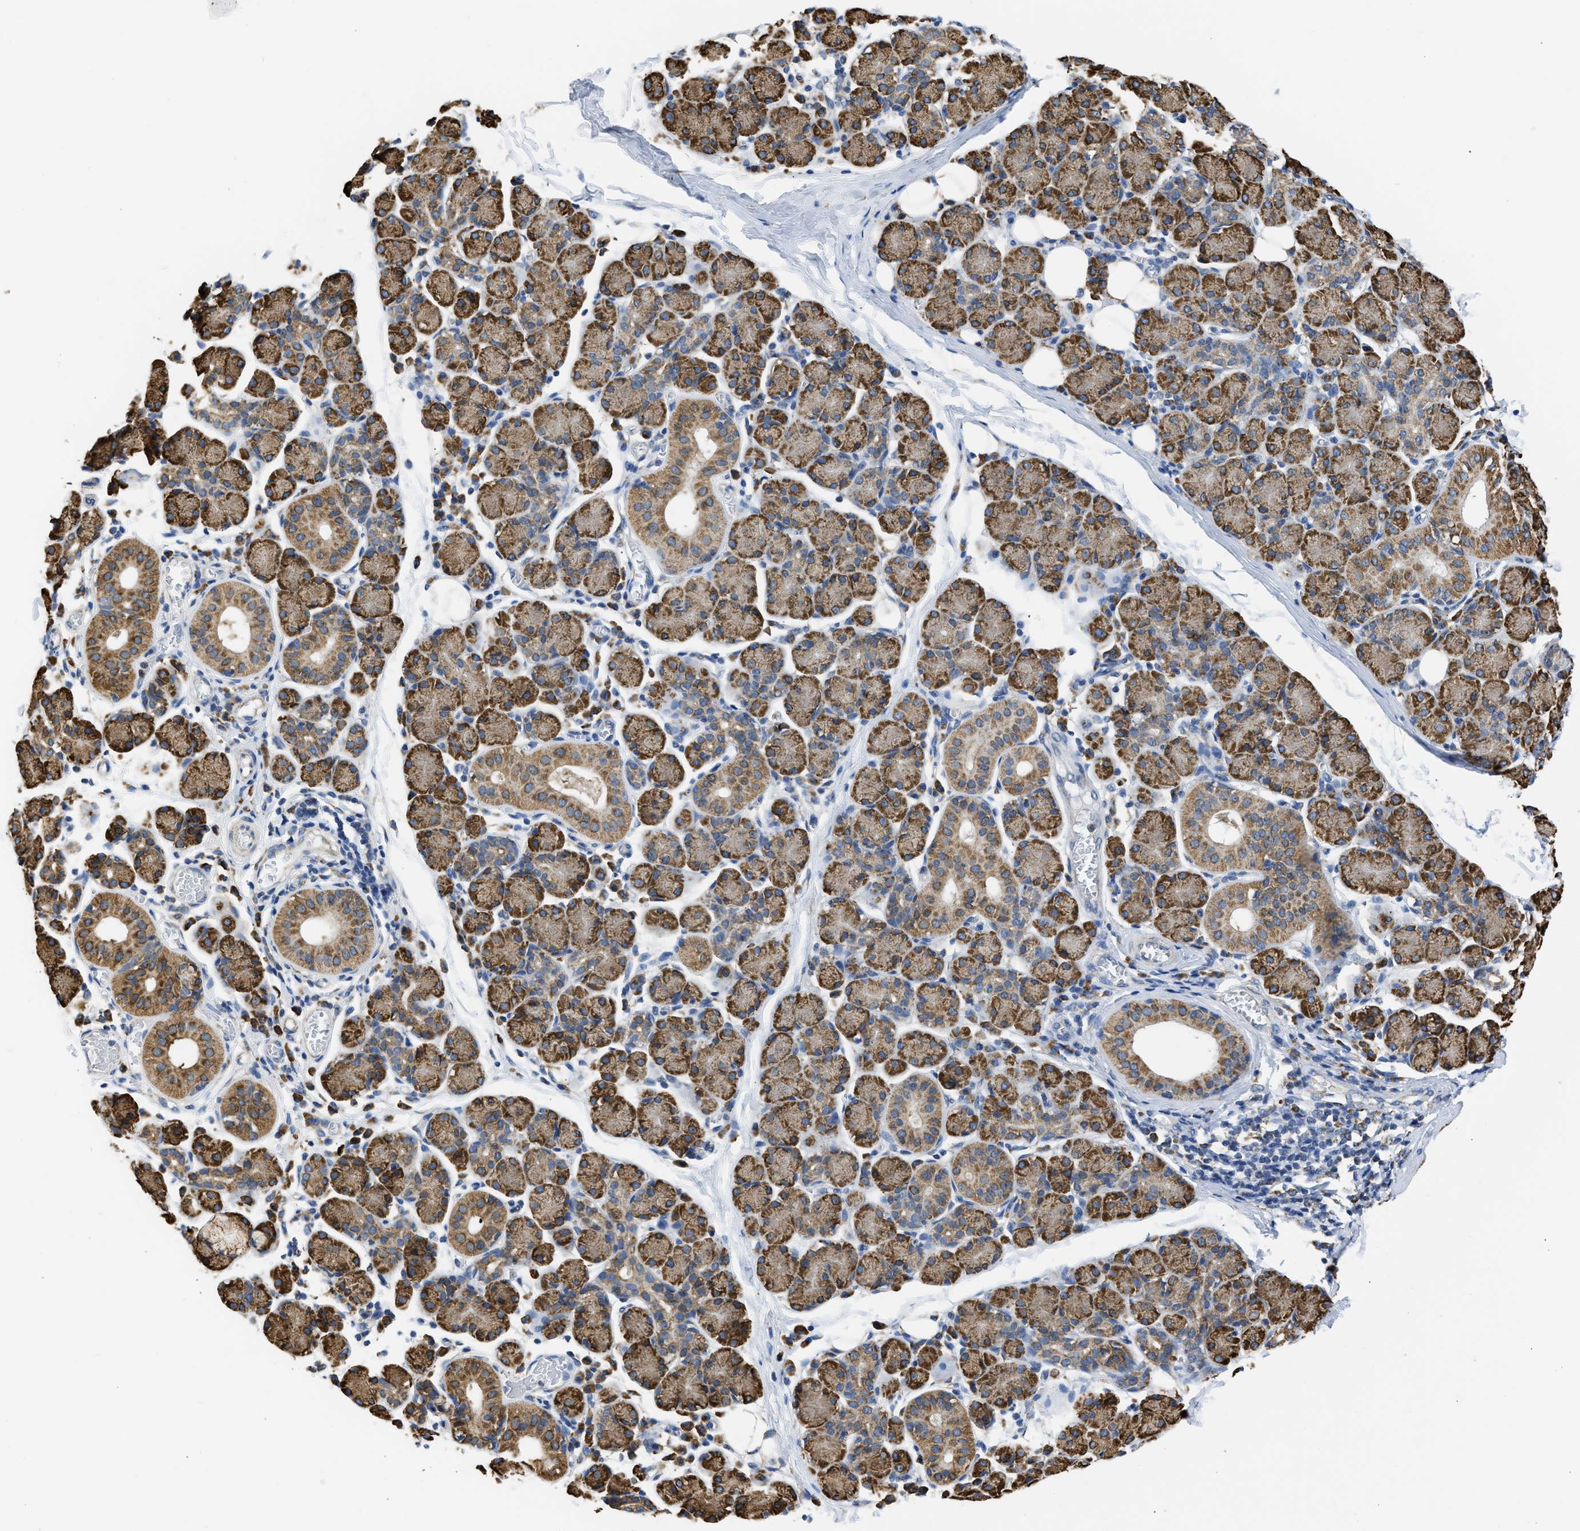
{"staining": {"intensity": "strong", "quantity": "25%-75%", "location": "cytoplasmic/membranous"}, "tissue": "salivary gland", "cell_type": "Glandular cells", "image_type": "normal", "snomed": [{"axis": "morphology", "description": "Normal tissue, NOS"}, {"axis": "morphology", "description": "Inflammation, NOS"}, {"axis": "topography", "description": "Lymph node"}, {"axis": "topography", "description": "Salivary gland"}], "caption": "The image displays staining of unremarkable salivary gland, revealing strong cytoplasmic/membranous protein expression (brown color) within glandular cells.", "gene": "CYCS", "patient": {"sex": "male", "age": 3}}